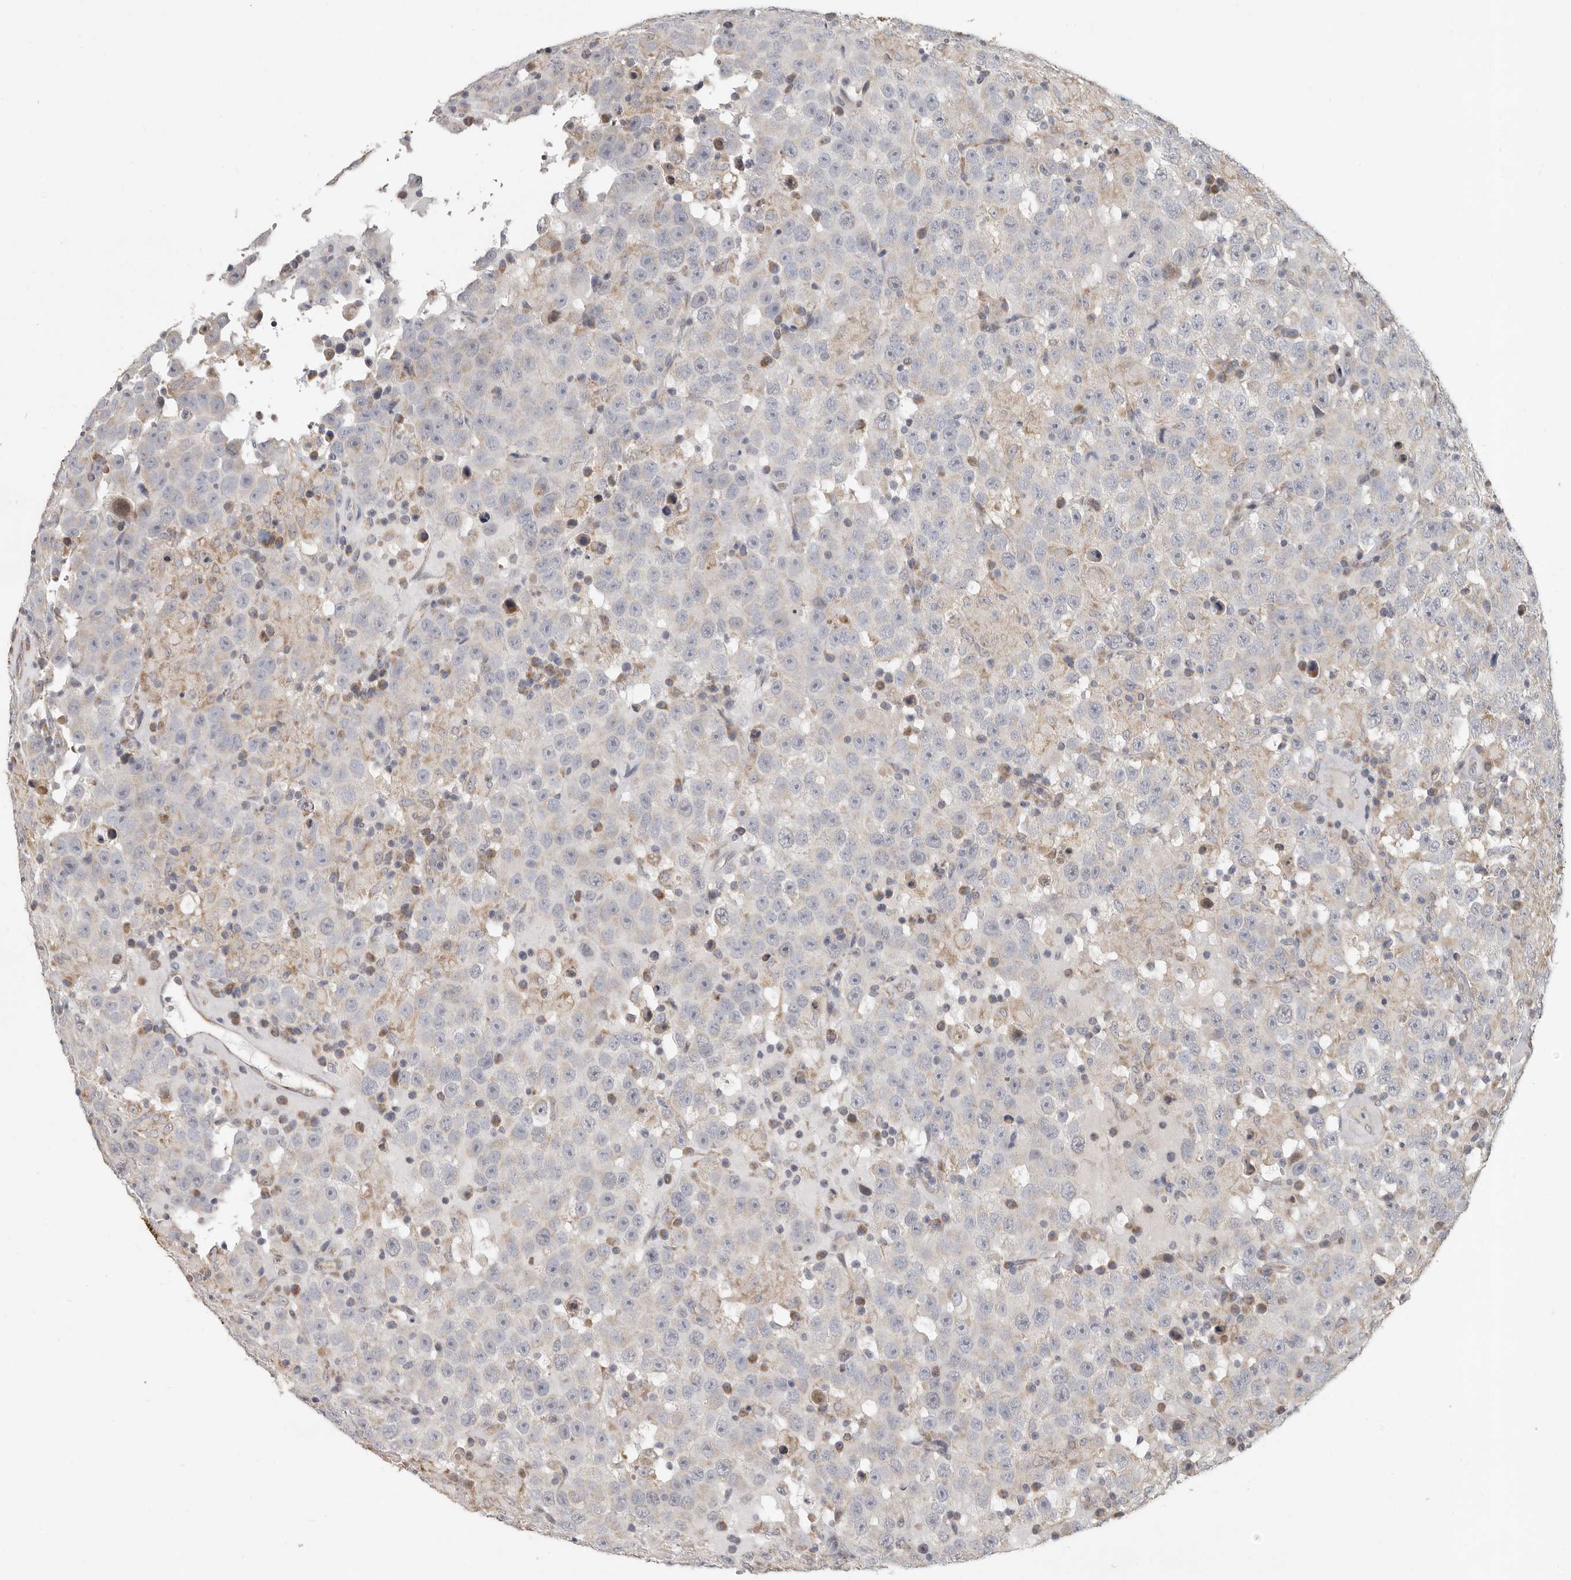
{"staining": {"intensity": "negative", "quantity": "none", "location": "none"}, "tissue": "testis cancer", "cell_type": "Tumor cells", "image_type": "cancer", "snomed": [{"axis": "morphology", "description": "Seminoma, NOS"}, {"axis": "topography", "description": "Testis"}], "caption": "There is no significant expression in tumor cells of testis cancer.", "gene": "UNK", "patient": {"sex": "male", "age": 41}}